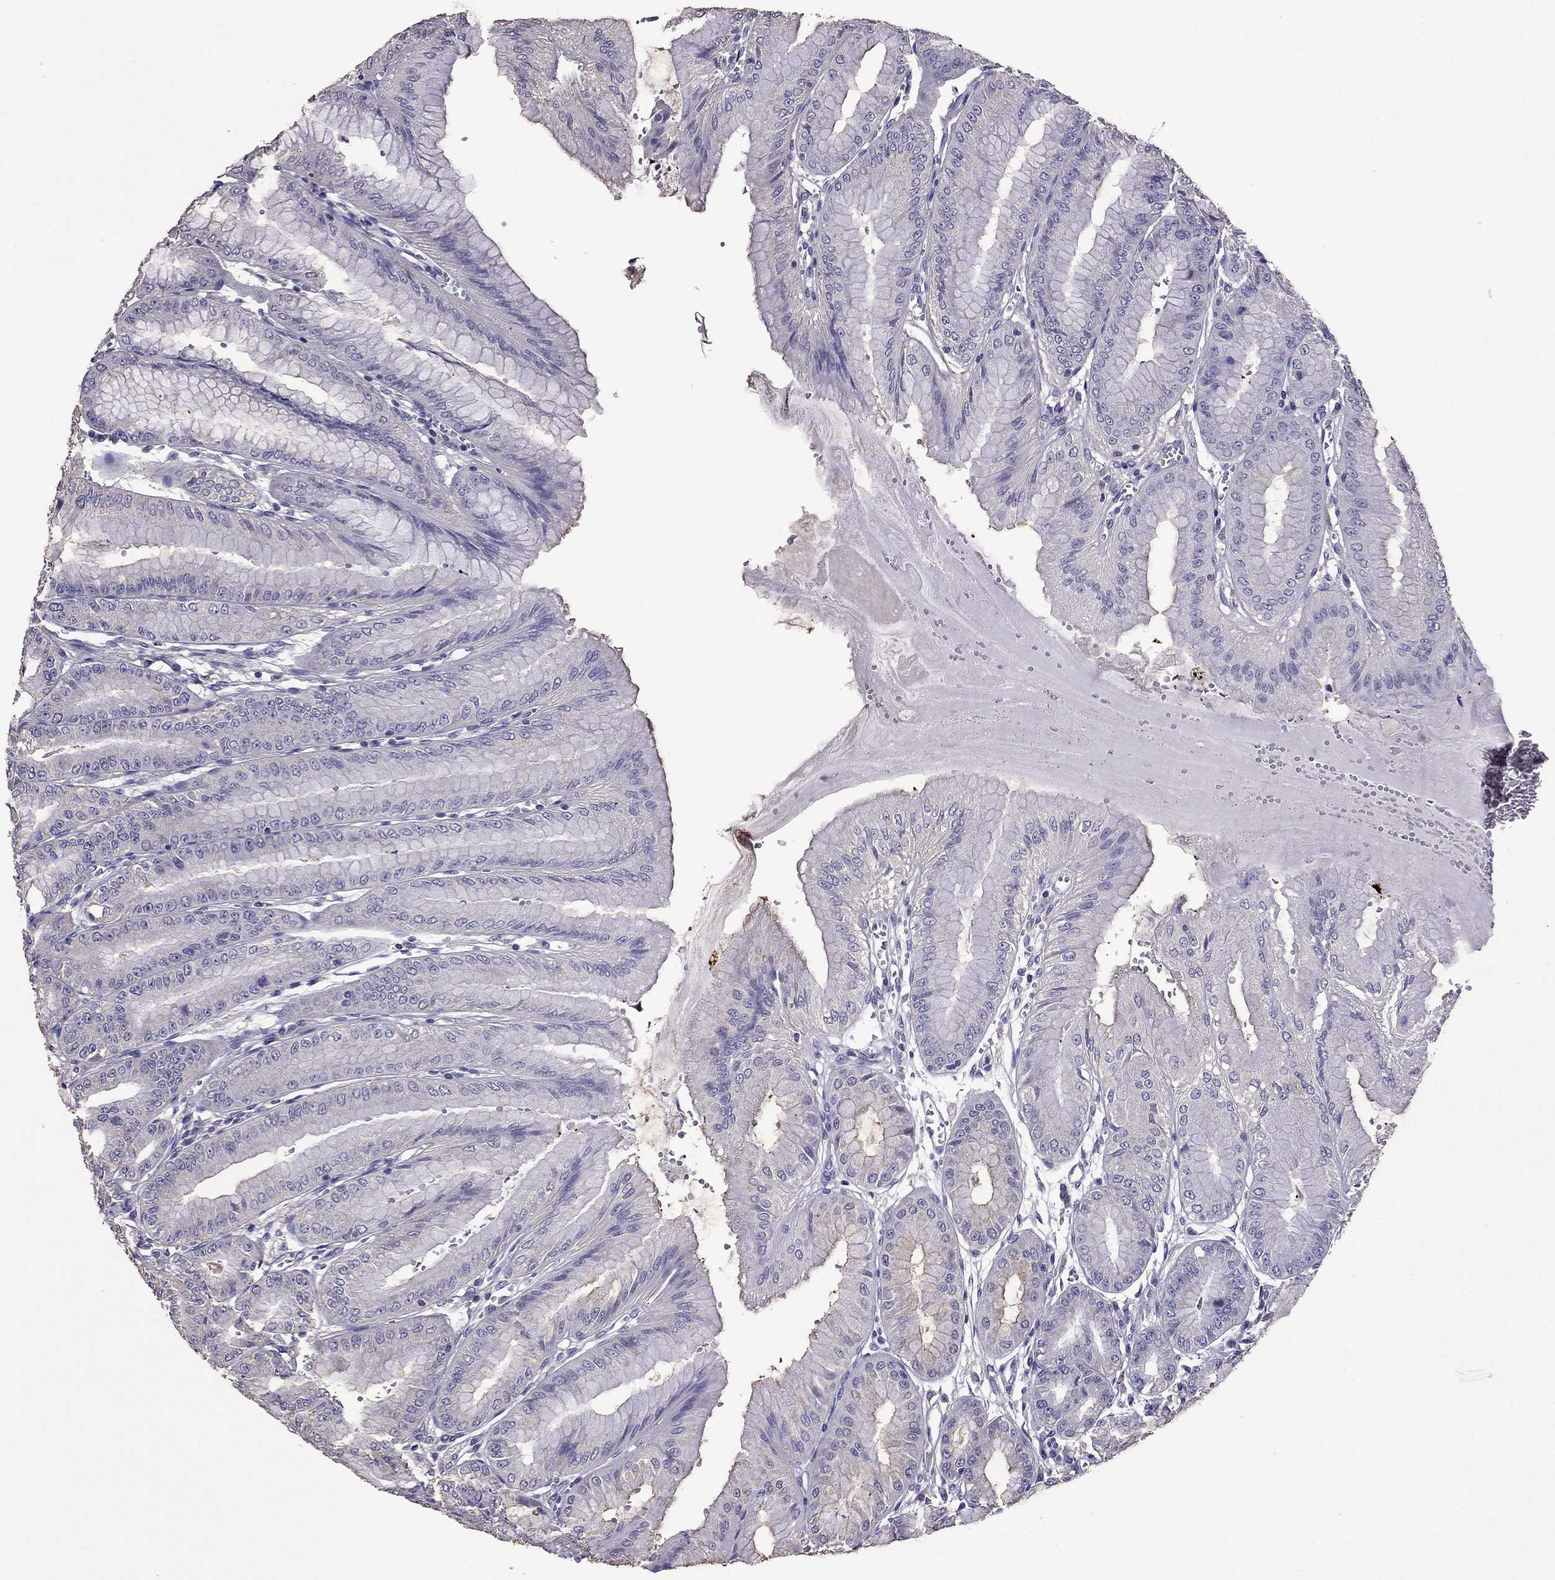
{"staining": {"intensity": "negative", "quantity": "none", "location": "none"}, "tissue": "stomach", "cell_type": "Glandular cells", "image_type": "normal", "snomed": [{"axis": "morphology", "description": "Normal tissue, NOS"}, {"axis": "topography", "description": "Stomach, lower"}], "caption": "An IHC histopathology image of normal stomach is shown. There is no staining in glandular cells of stomach. (Immunohistochemistry, brightfield microscopy, high magnification).", "gene": "NKX3", "patient": {"sex": "male", "age": 71}}